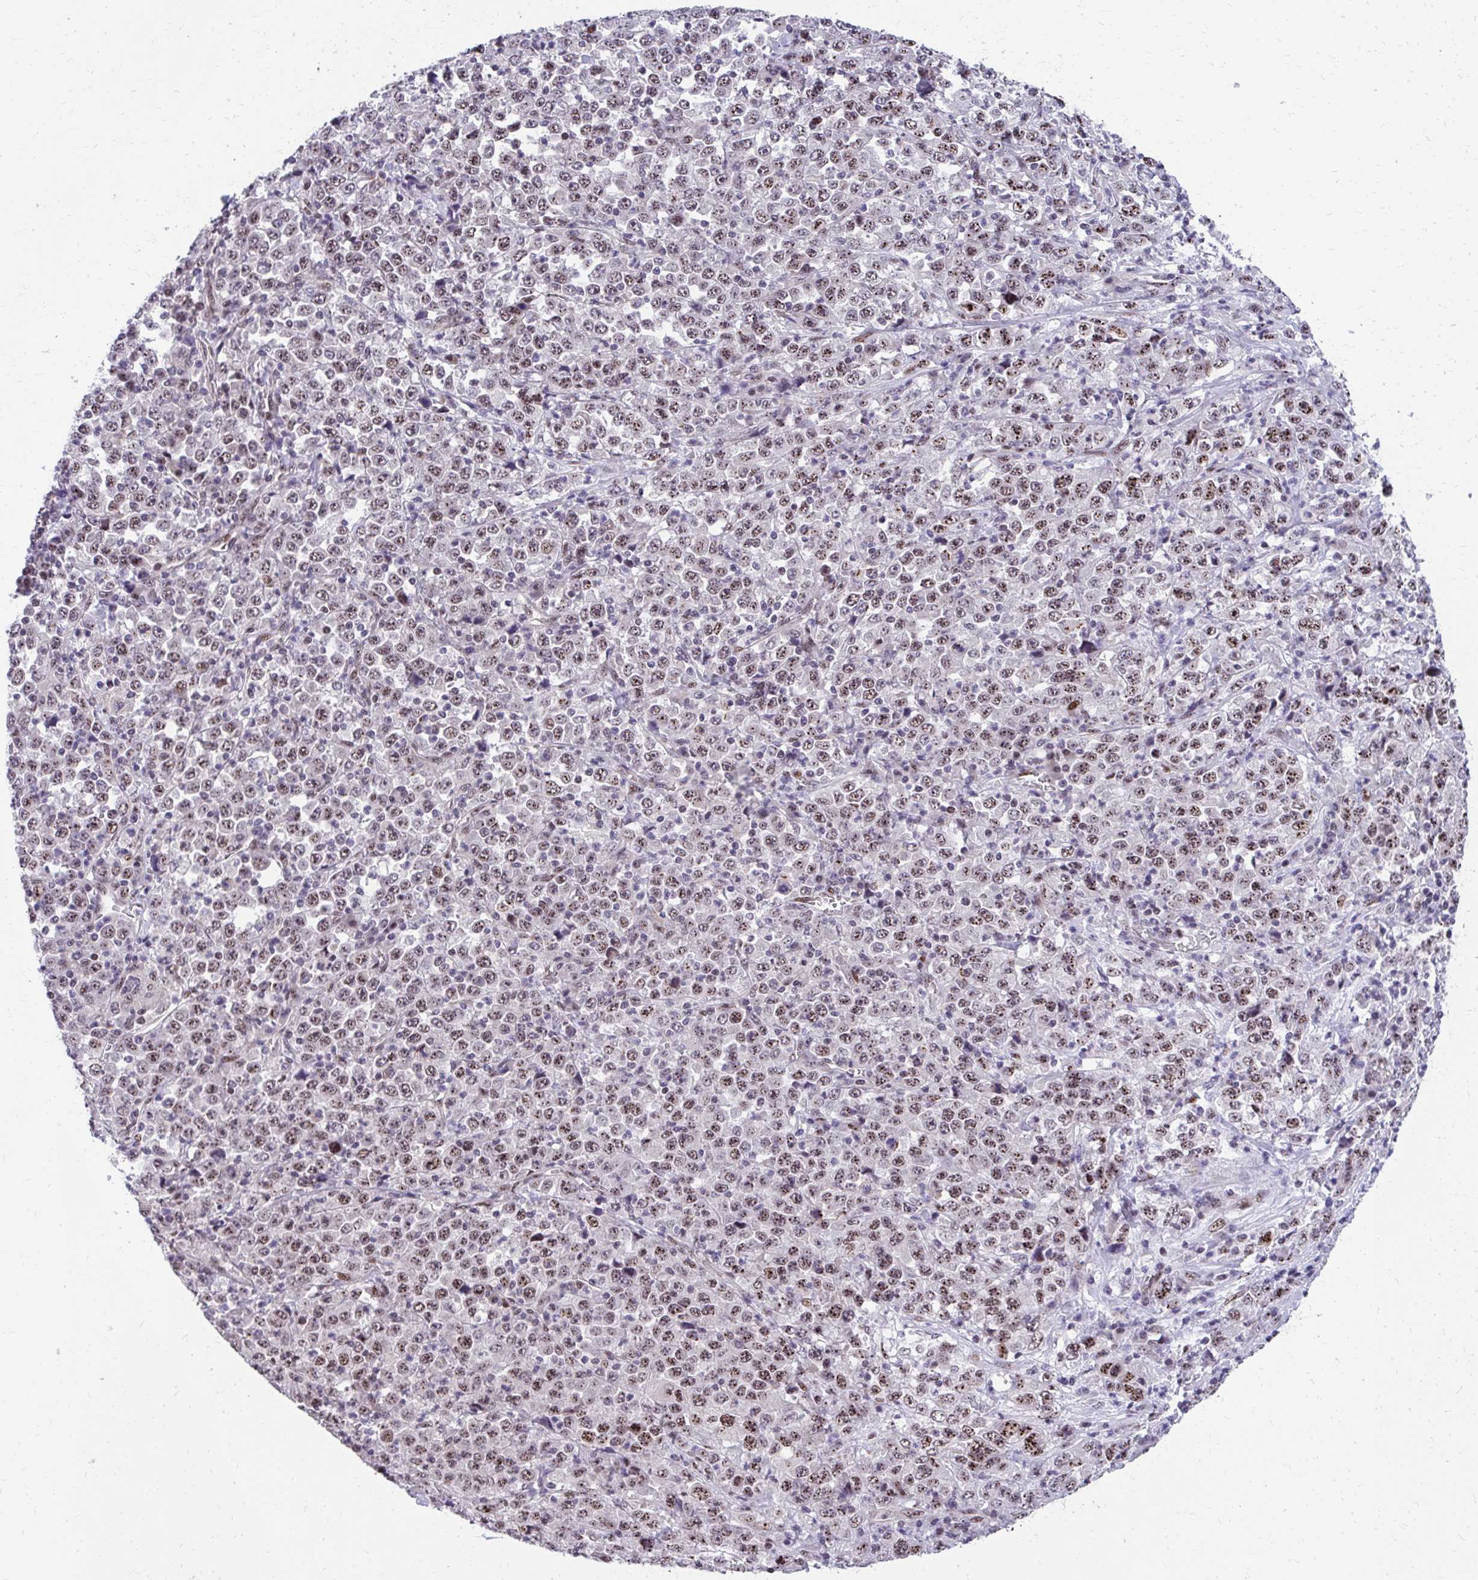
{"staining": {"intensity": "moderate", "quantity": ">75%", "location": "nuclear"}, "tissue": "stomach cancer", "cell_type": "Tumor cells", "image_type": "cancer", "snomed": [{"axis": "morphology", "description": "Normal tissue, NOS"}, {"axis": "morphology", "description": "Adenocarcinoma, NOS"}, {"axis": "topography", "description": "Stomach, upper"}, {"axis": "topography", "description": "Stomach"}], "caption": "Protein staining of stomach cancer (adenocarcinoma) tissue reveals moderate nuclear expression in approximately >75% of tumor cells. (brown staining indicates protein expression, while blue staining denotes nuclei).", "gene": "HOXA4", "patient": {"sex": "male", "age": 59}}